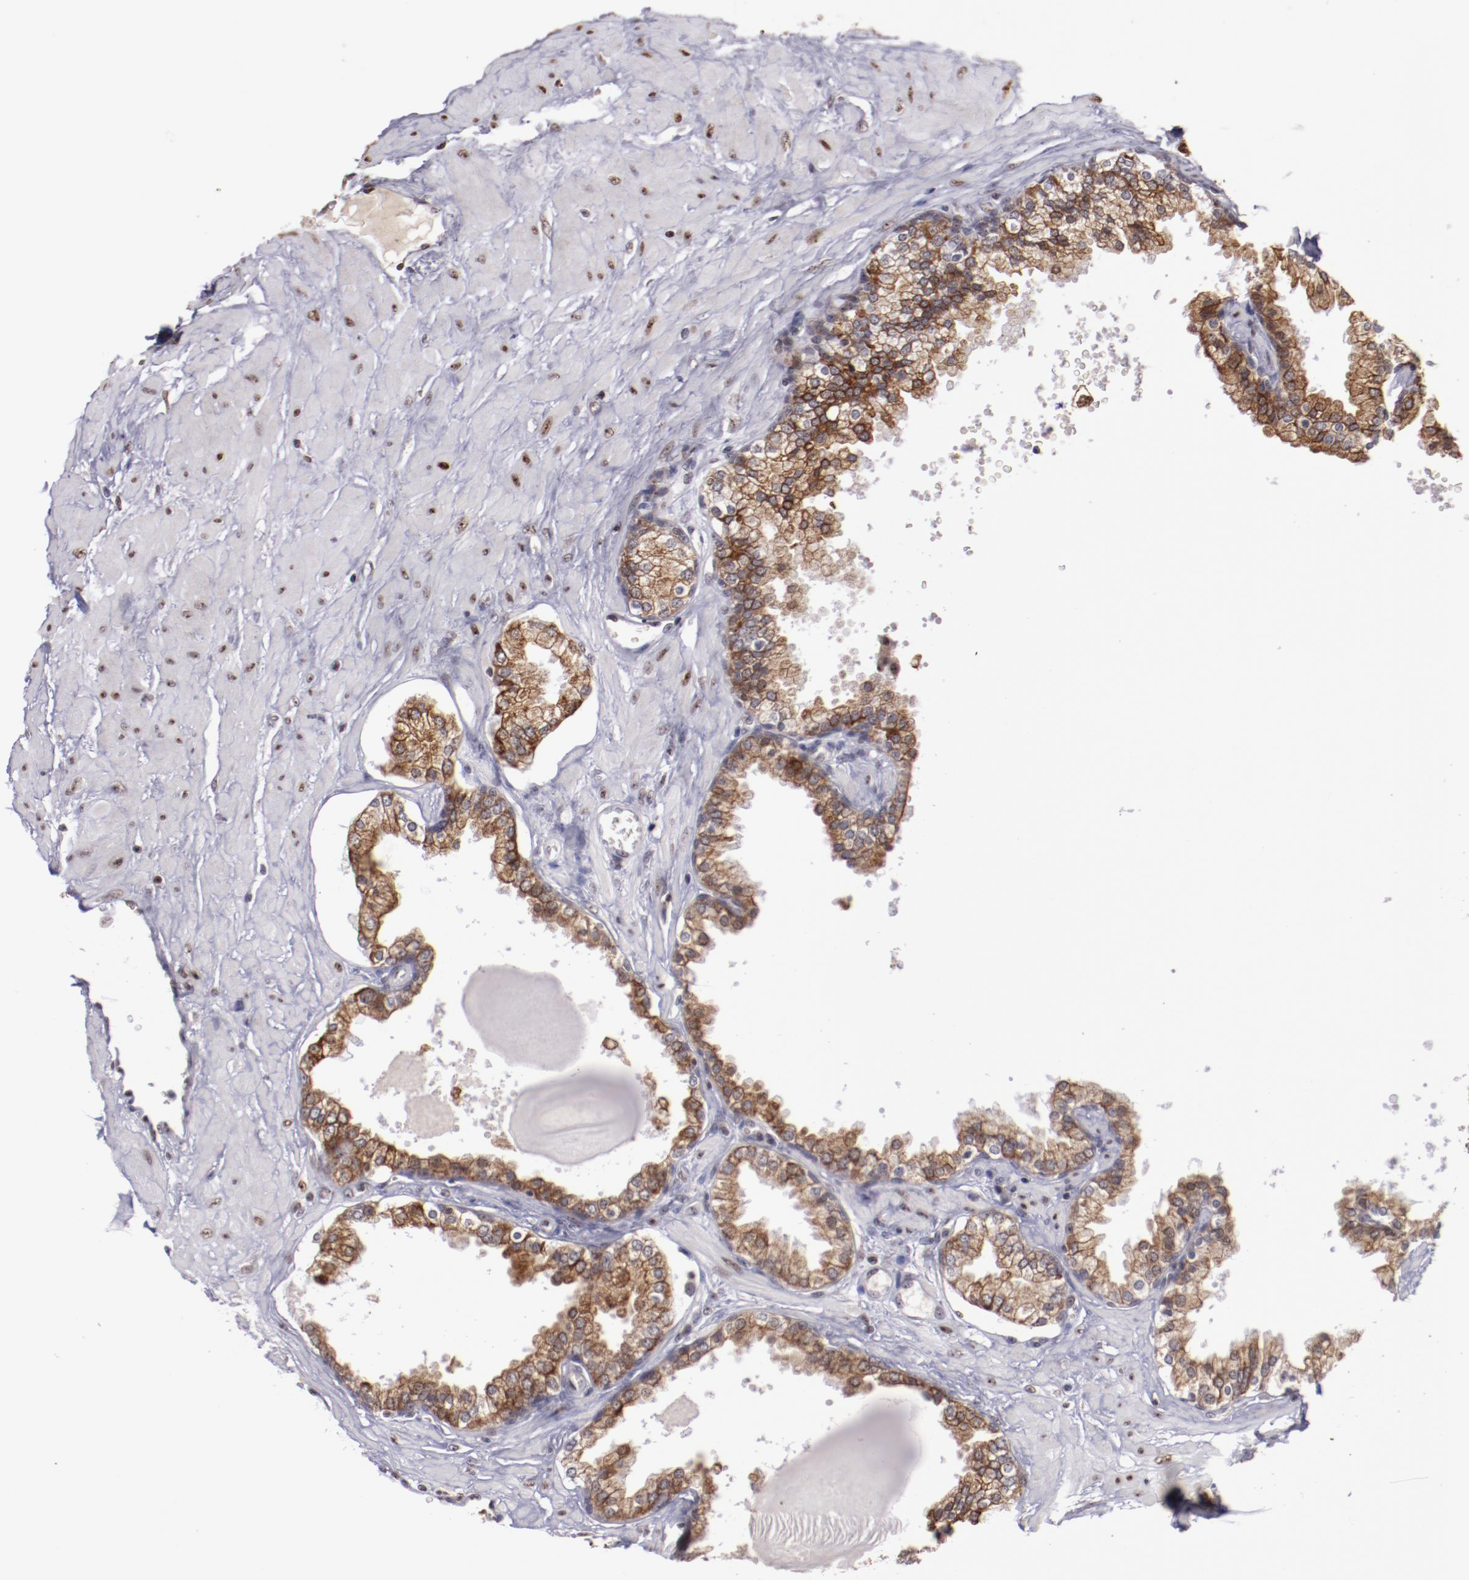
{"staining": {"intensity": "moderate", "quantity": "25%-75%", "location": "cytoplasmic/membranous"}, "tissue": "prostate", "cell_type": "Glandular cells", "image_type": "normal", "snomed": [{"axis": "morphology", "description": "Normal tissue, NOS"}, {"axis": "topography", "description": "Prostate"}], "caption": "Immunohistochemical staining of normal prostate shows moderate cytoplasmic/membranous protein positivity in about 25%-75% of glandular cells. (DAB (3,3'-diaminobenzidine) IHC, brown staining for protein, blue staining for nuclei).", "gene": "DDX24", "patient": {"sex": "male", "age": 51}}